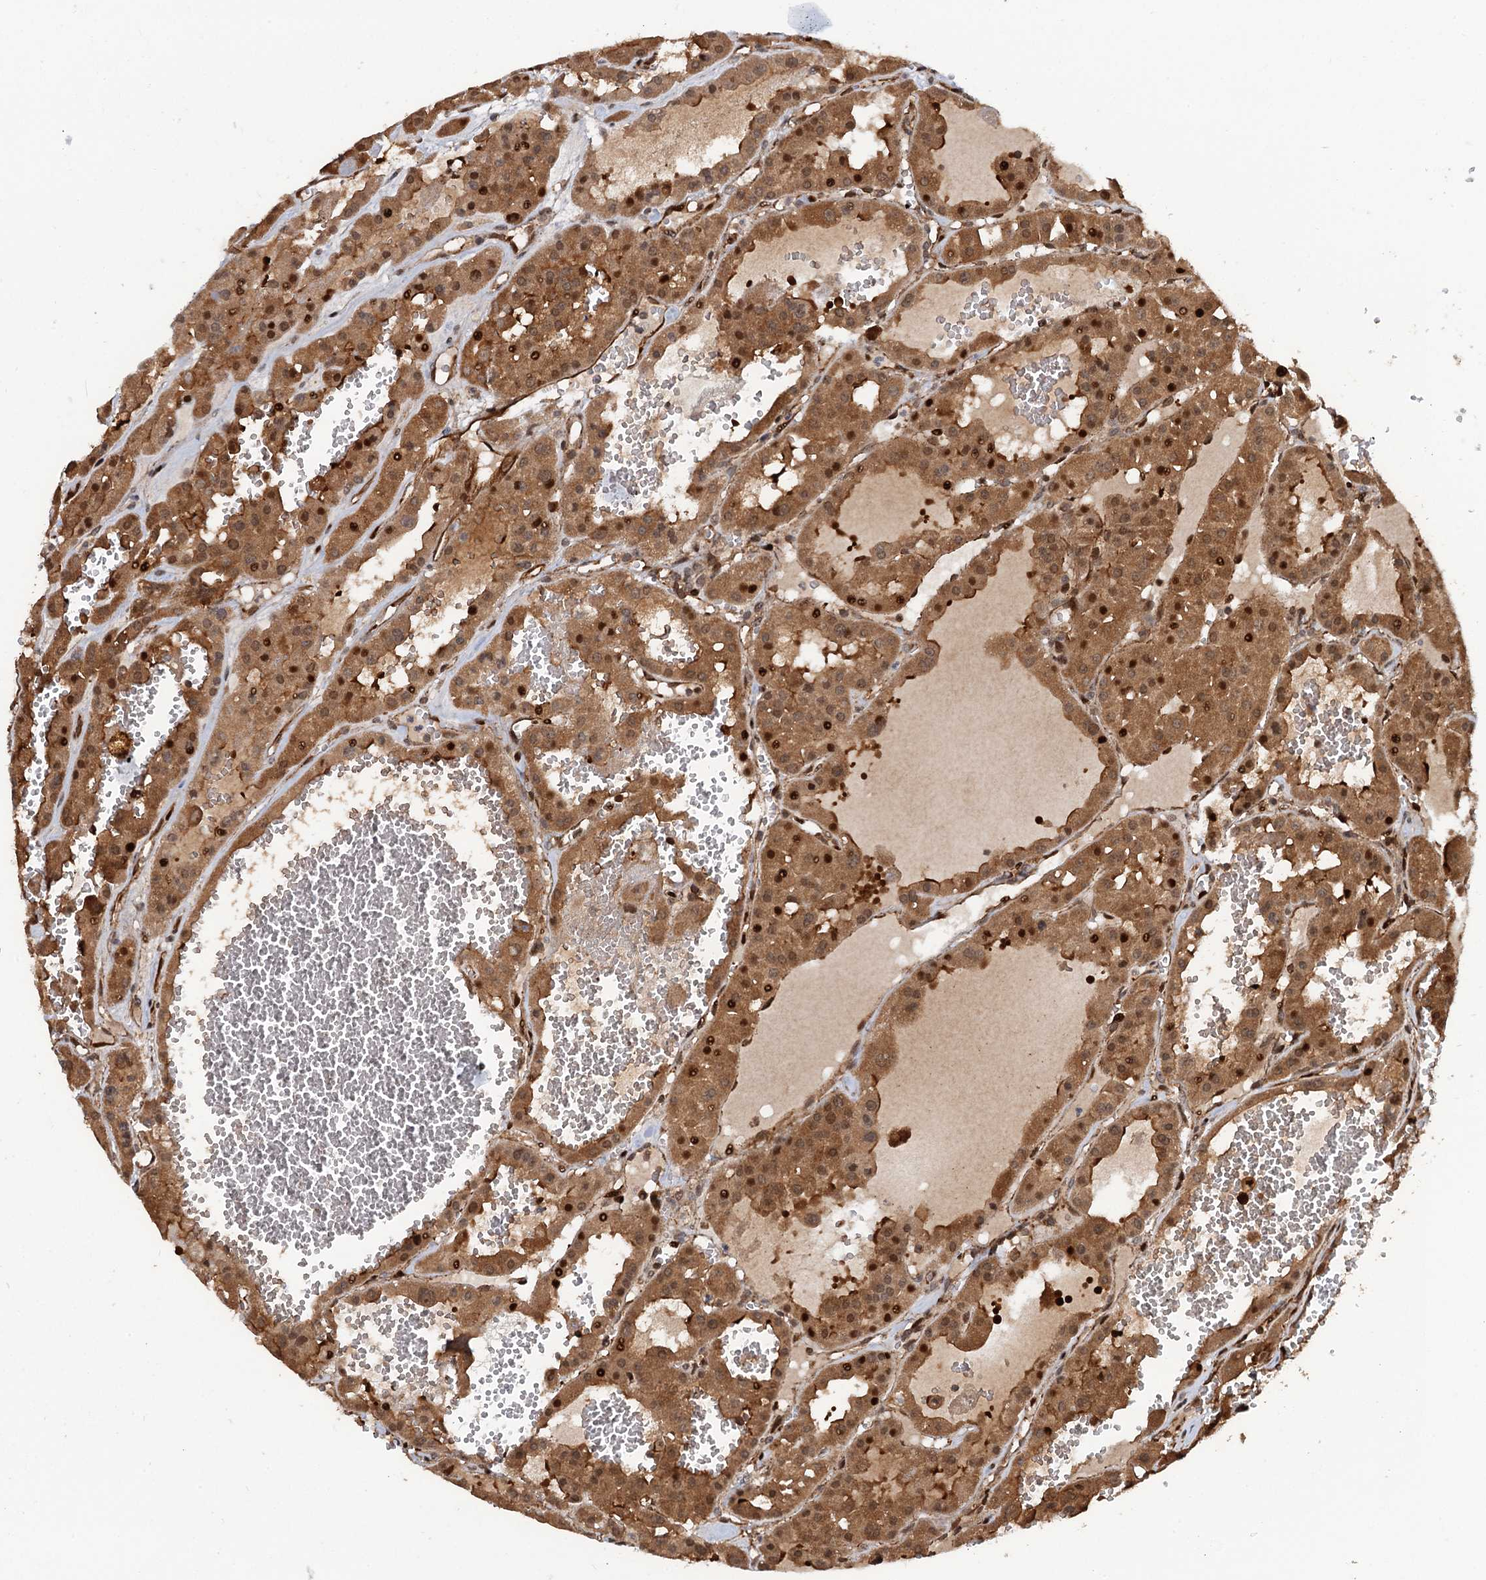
{"staining": {"intensity": "moderate", "quantity": ">75%", "location": "cytoplasmic/membranous,nuclear"}, "tissue": "renal cancer", "cell_type": "Tumor cells", "image_type": "cancer", "snomed": [{"axis": "morphology", "description": "Carcinoma, NOS"}, {"axis": "topography", "description": "Kidney"}], "caption": "Immunohistochemistry of renal cancer exhibits medium levels of moderate cytoplasmic/membranous and nuclear staining in approximately >75% of tumor cells.", "gene": "SNRNP25", "patient": {"sex": "female", "age": 75}}